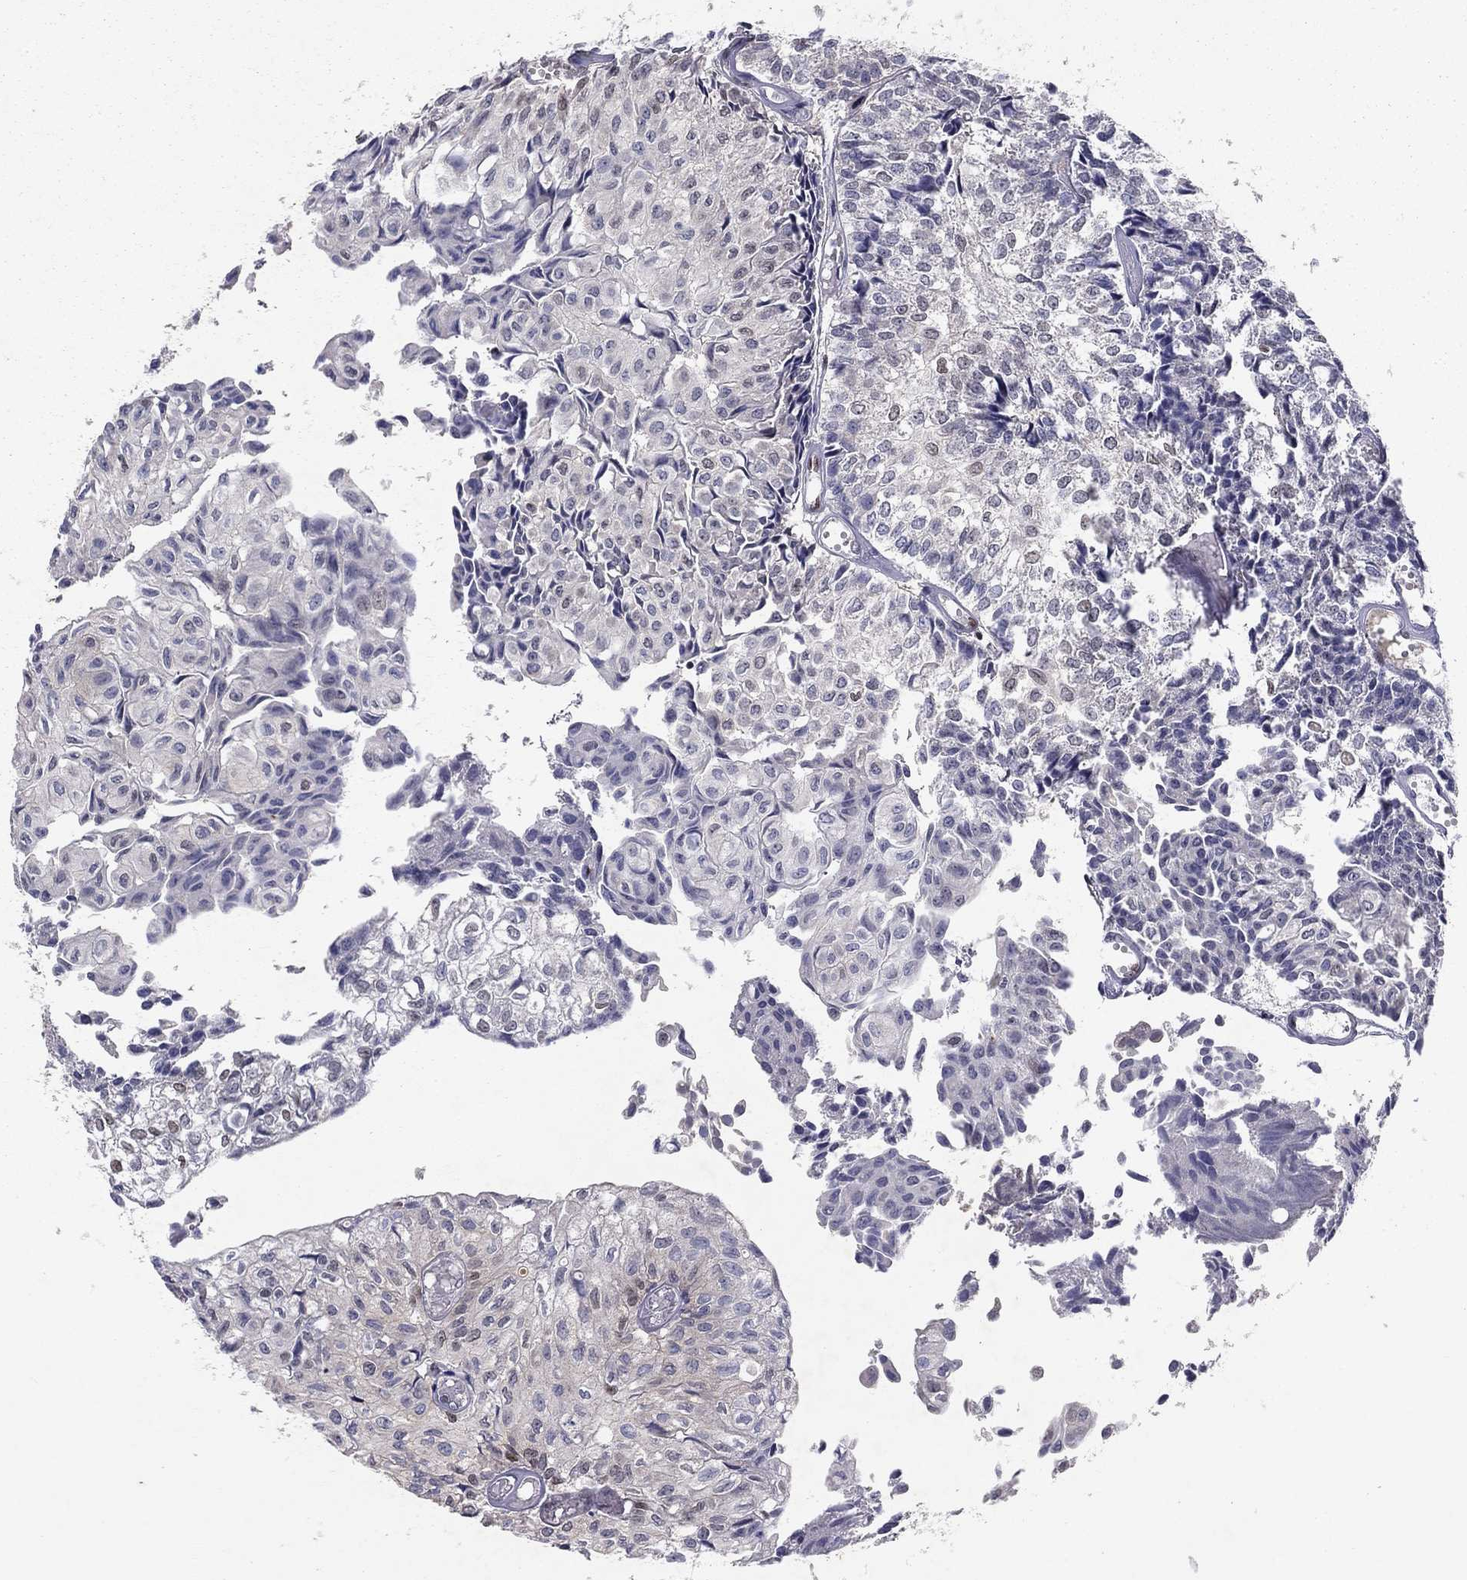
{"staining": {"intensity": "negative", "quantity": "none", "location": "none"}, "tissue": "urothelial cancer", "cell_type": "Tumor cells", "image_type": "cancer", "snomed": [{"axis": "morphology", "description": "Urothelial carcinoma, Low grade"}, {"axis": "topography", "description": "Urinary bladder"}], "caption": "Immunohistochemistry (IHC) histopathology image of urothelial carcinoma (low-grade) stained for a protein (brown), which exhibits no expression in tumor cells.", "gene": "CRTC1", "patient": {"sex": "male", "age": 89}}